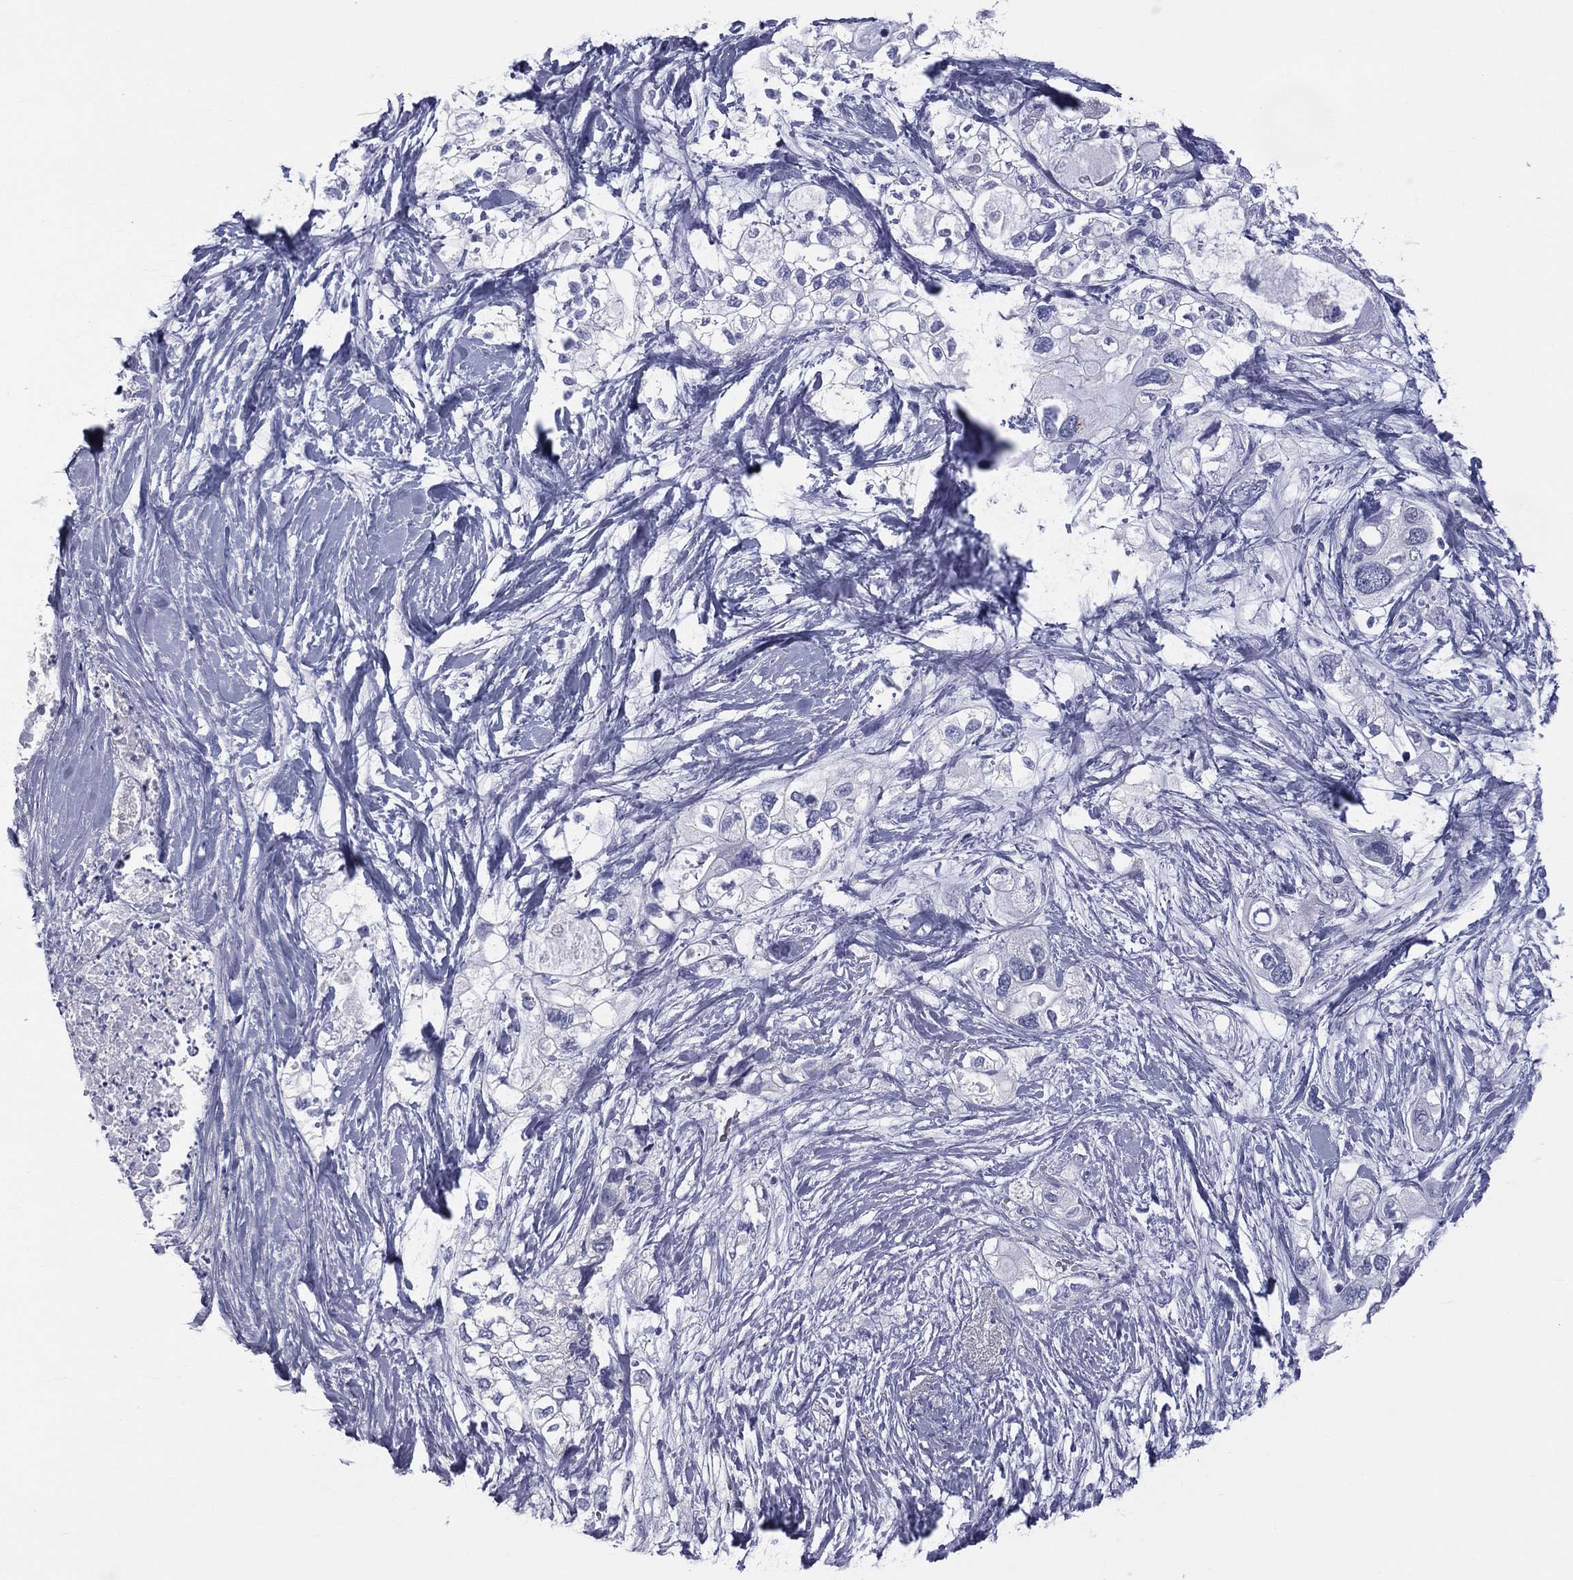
{"staining": {"intensity": "negative", "quantity": "none", "location": "none"}, "tissue": "pancreatic cancer", "cell_type": "Tumor cells", "image_type": "cancer", "snomed": [{"axis": "morphology", "description": "Adenocarcinoma, NOS"}, {"axis": "topography", "description": "Pancreas"}], "caption": "Human pancreatic adenocarcinoma stained for a protein using immunohistochemistry displays no positivity in tumor cells.", "gene": "MLN", "patient": {"sex": "female", "age": 56}}